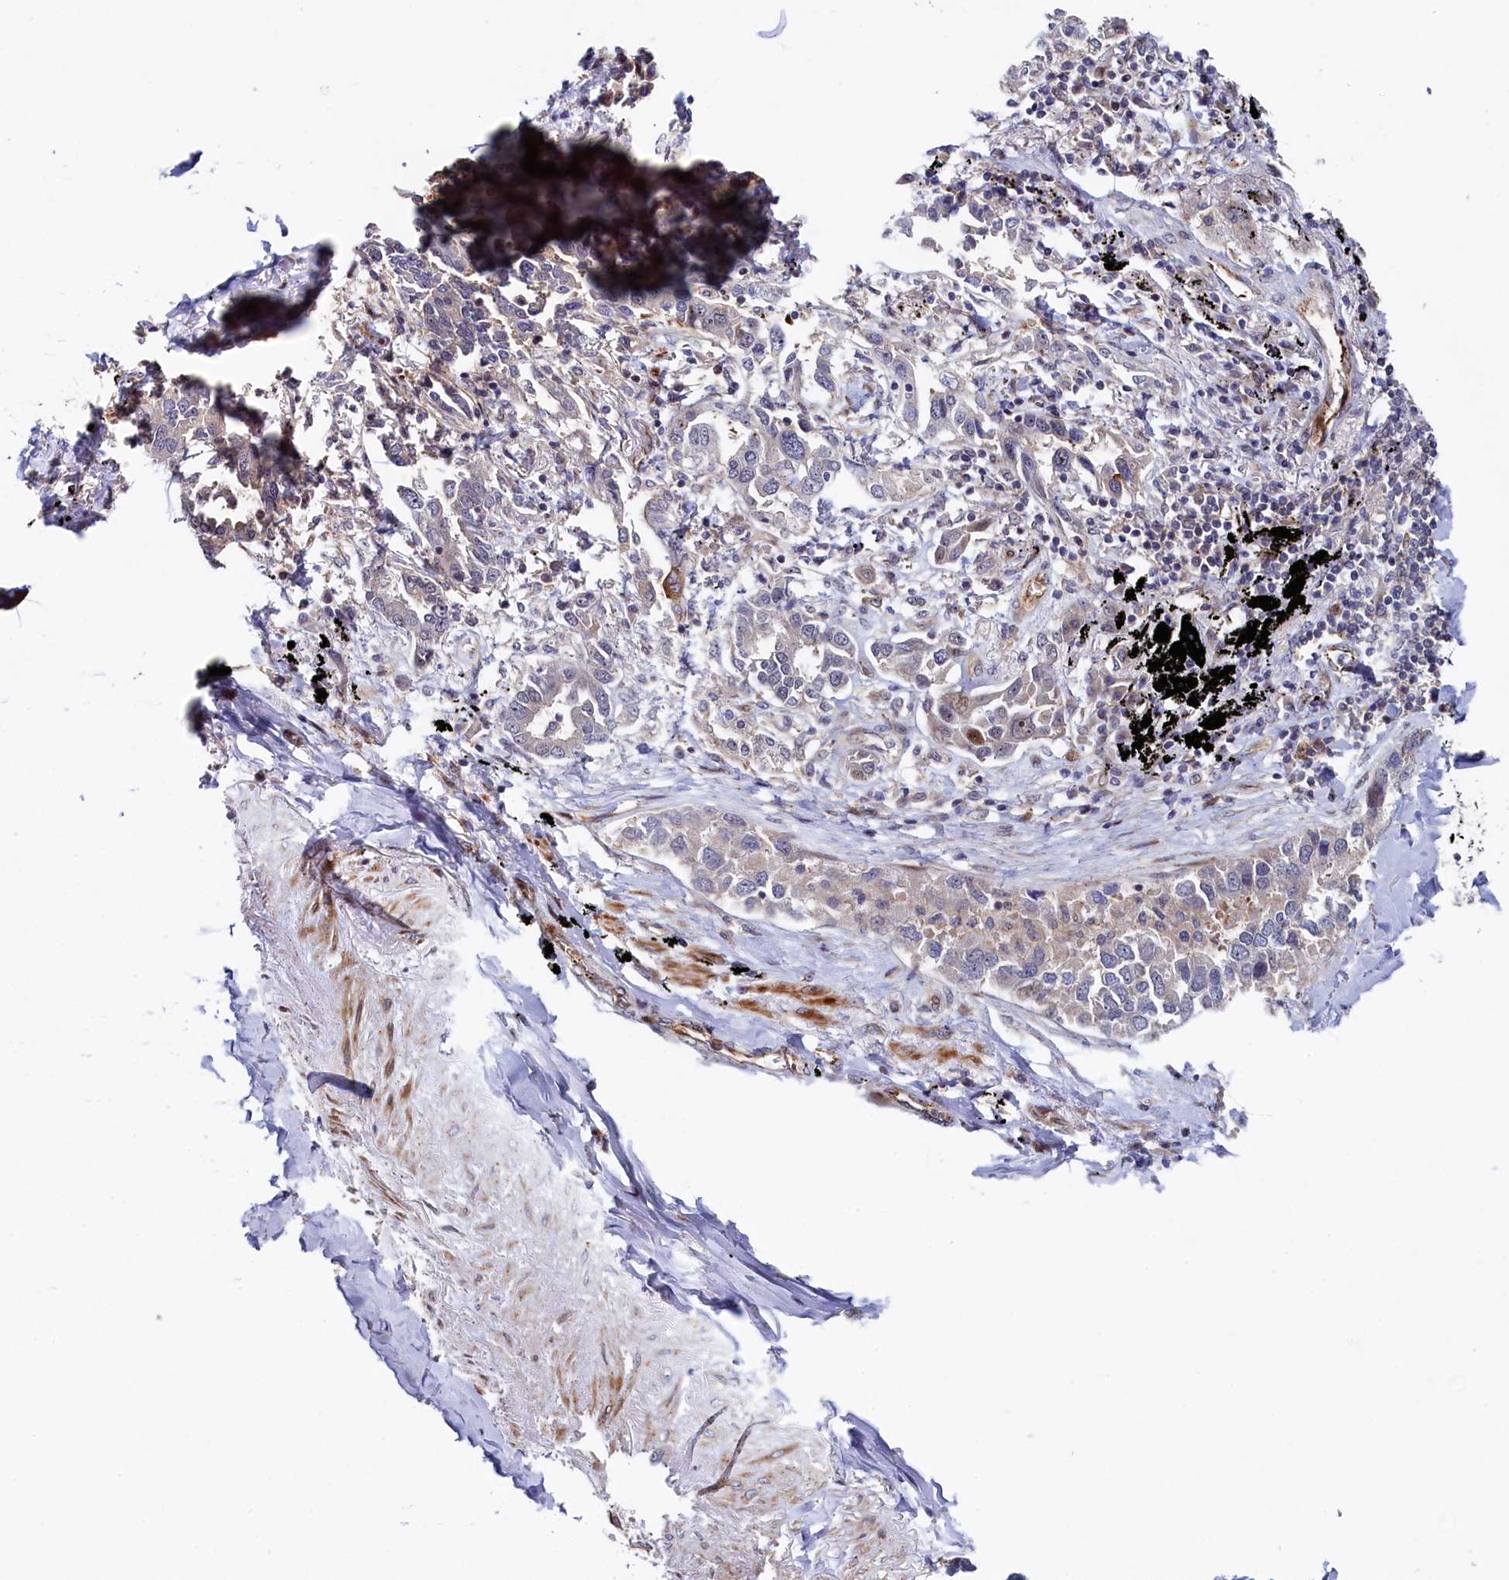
{"staining": {"intensity": "negative", "quantity": "none", "location": "none"}, "tissue": "lung cancer", "cell_type": "Tumor cells", "image_type": "cancer", "snomed": [{"axis": "morphology", "description": "Adenocarcinoma, NOS"}, {"axis": "topography", "description": "Lung"}], "caption": "High power microscopy image of an immunohistochemistry histopathology image of lung cancer (adenocarcinoma), revealing no significant staining in tumor cells. Nuclei are stained in blue.", "gene": "PIK3C3", "patient": {"sex": "male", "age": 67}}